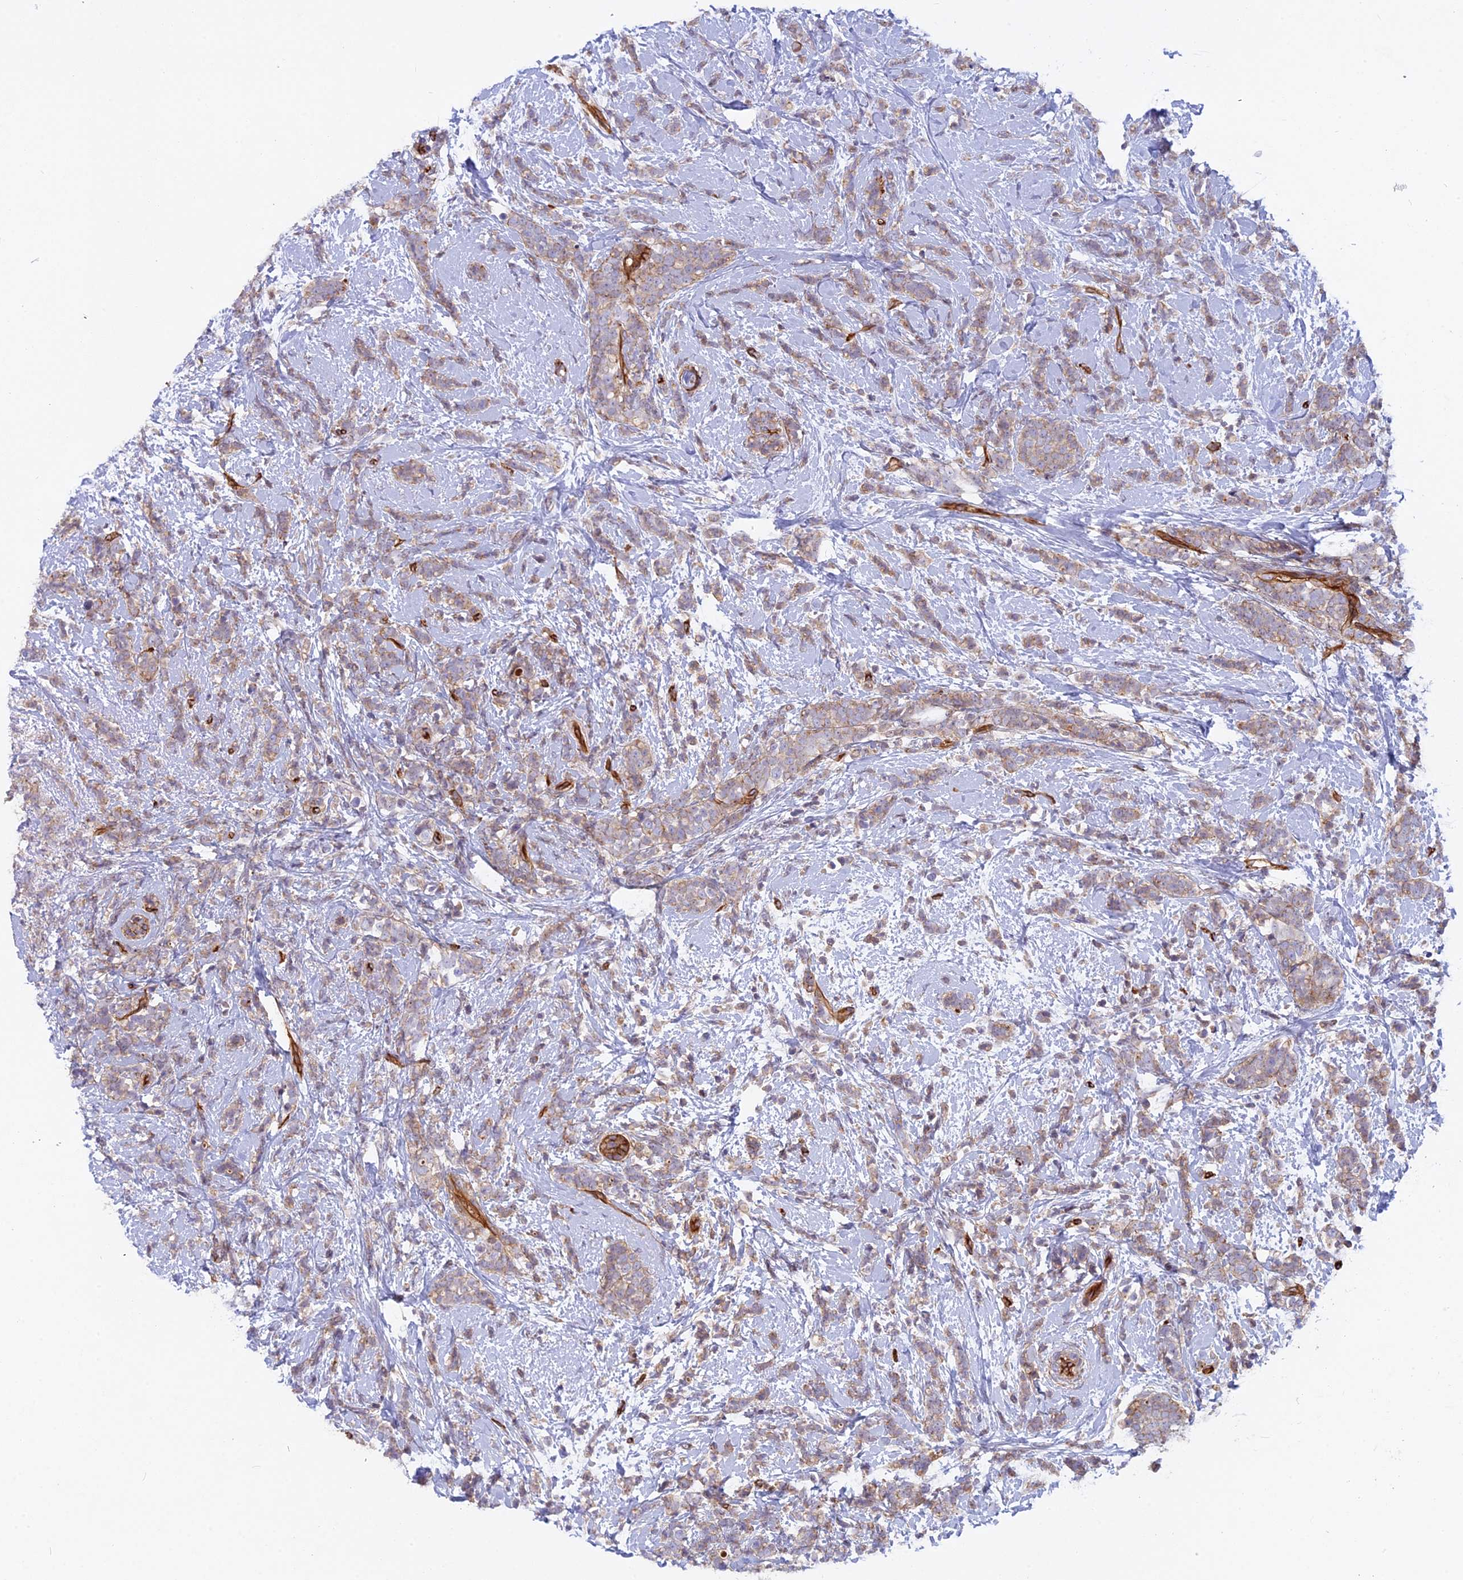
{"staining": {"intensity": "weak", "quantity": "<25%", "location": "cytoplasmic/membranous"}, "tissue": "breast cancer", "cell_type": "Tumor cells", "image_type": "cancer", "snomed": [{"axis": "morphology", "description": "Lobular carcinoma"}, {"axis": "topography", "description": "Breast"}], "caption": "Immunohistochemical staining of lobular carcinoma (breast) exhibits no significant staining in tumor cells.", "gene": "CNBD2", "patient": {"sex": "female", "age": 58}}